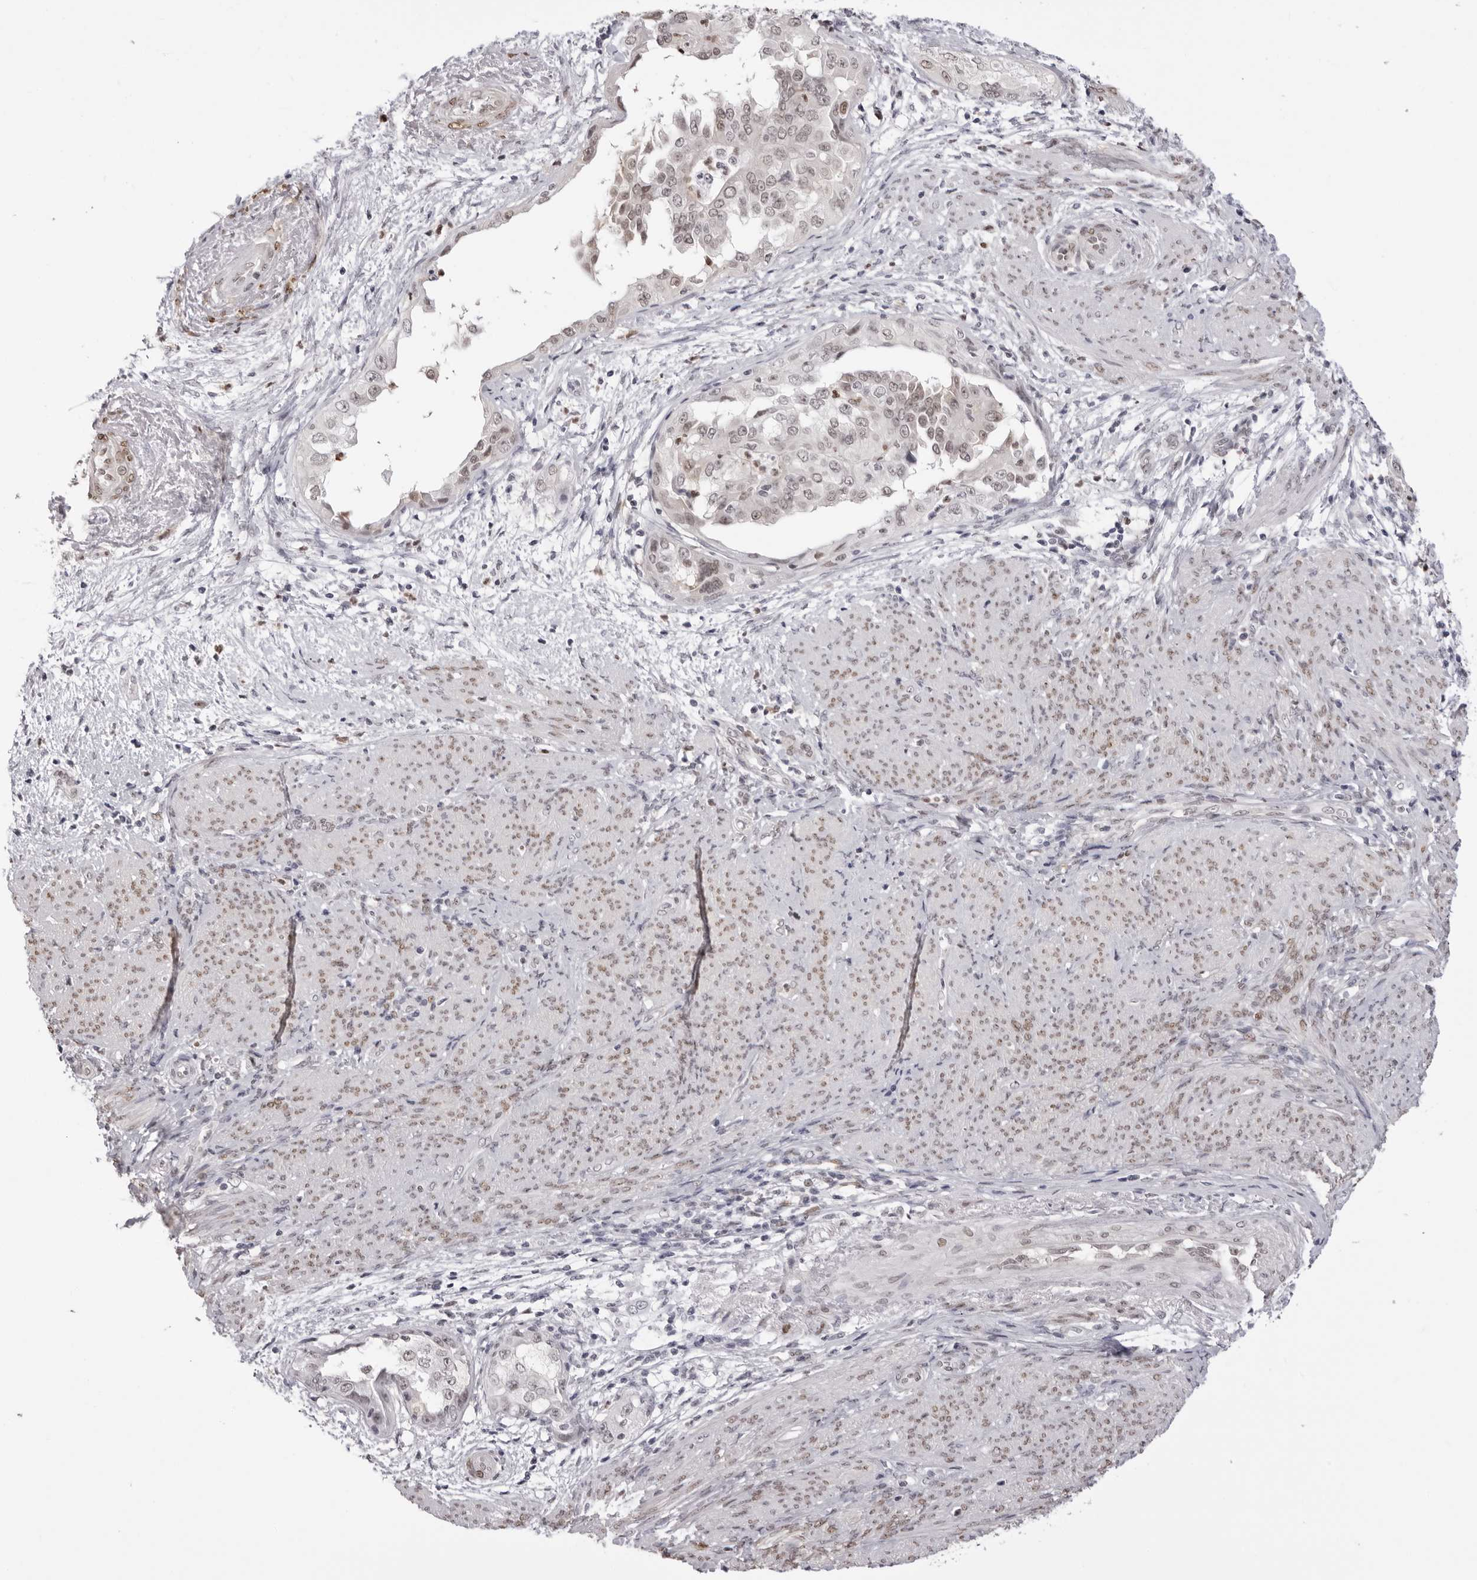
{"staining": {"intensity": "weak", "quantity": "<25%", "location": "nuclear"}, "tissue": "endometrial cancer", "cell_type": "Tumor cells", "image_type": "cancer", "snomed": [{"axis": "morphology", "description": "Adenocarcinoma, NOS"}, {"axis": "topography", "description": "Endometrium"}], "caption": "Immunohistochemistry of human endometrial cancer (adenocarcinoma) exhibits no staining in tumor cells.", "gene": "HSPA4", "patient": {"sex": "female", "age": 85}}